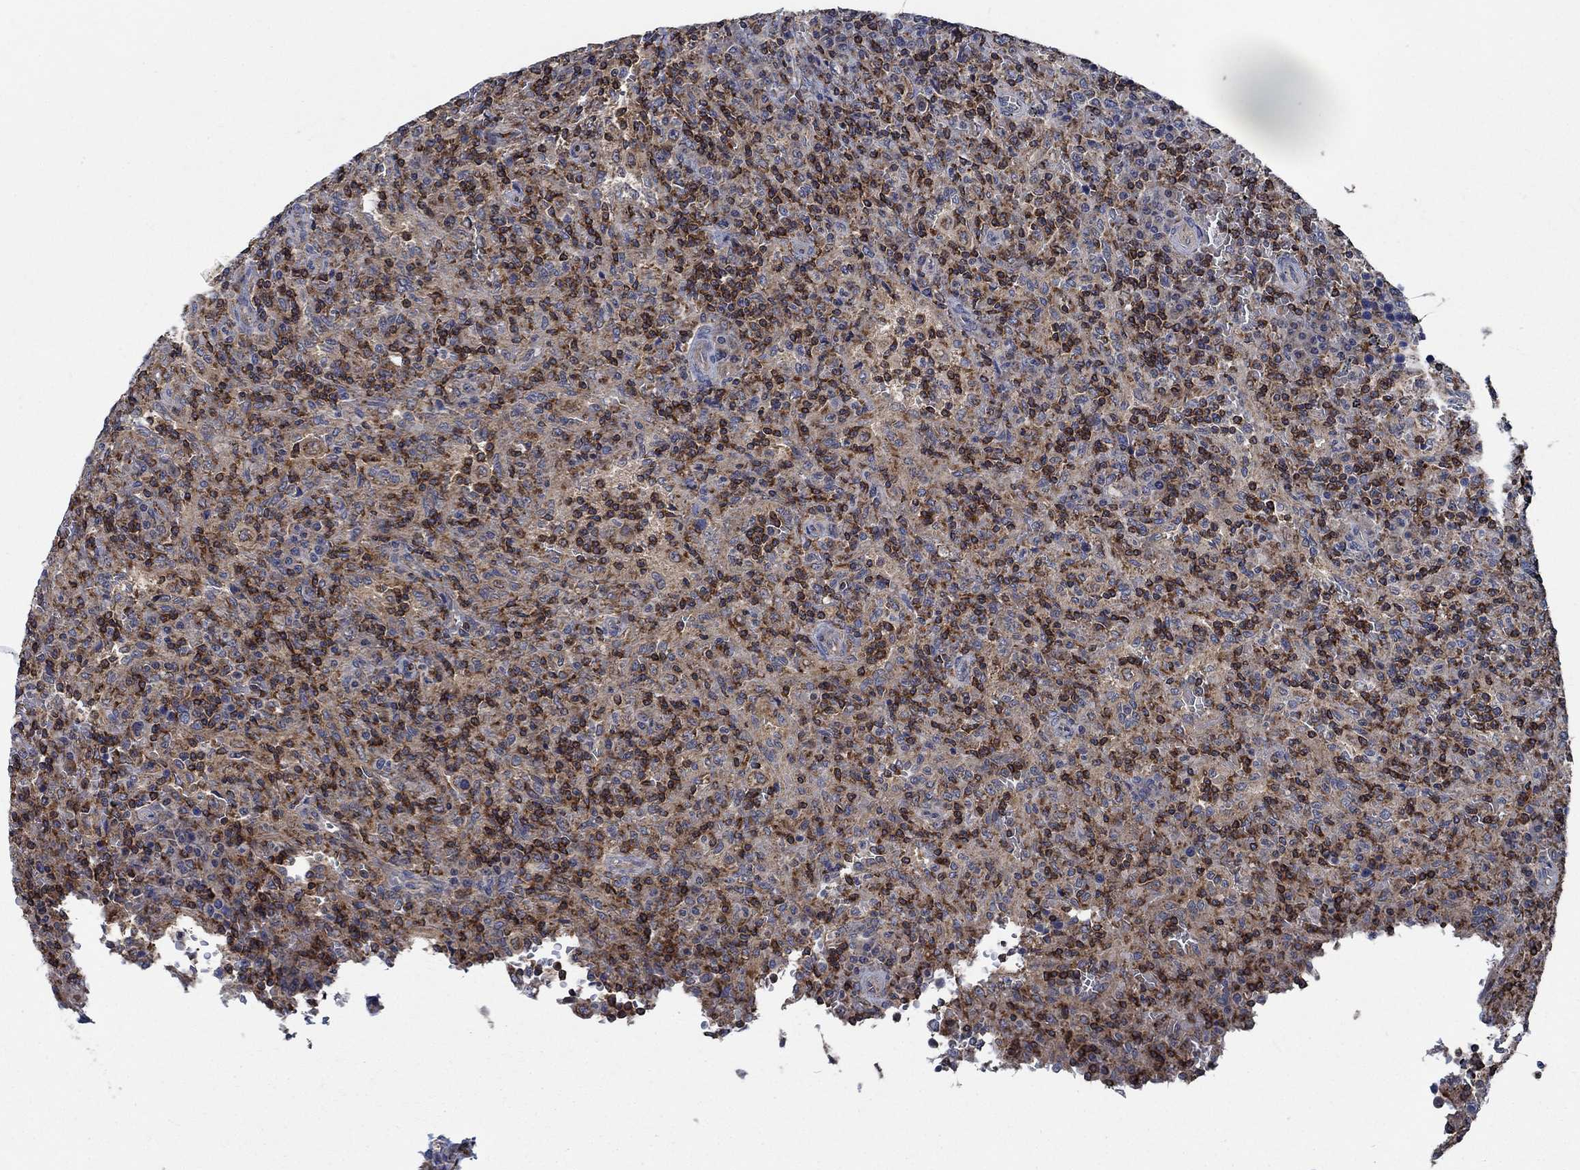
{"staining": {"intensity": "weak", "quantity": ">75%", "location": "cytoplasmic/membranous"}, "tissue": "lymphoma", "cell_type": "Tumor cells", "image_type": "cancer", "snomed": [{"axis": "morphology", "description": "Malignant lymphoma, non-Hodgkin's type, Low grade"}, {"axis": "topography", "description": "Spleen"}], "caption": "The micrograph shows staining of malignant lymphoma, non-Hodgkin's type (low-grade), revealing weak cytoplasmic/membranous protein positivity (brown color) within tumor cells.", "gene": "STXBP6", "patient": {"sex": "male", "age": 62}}